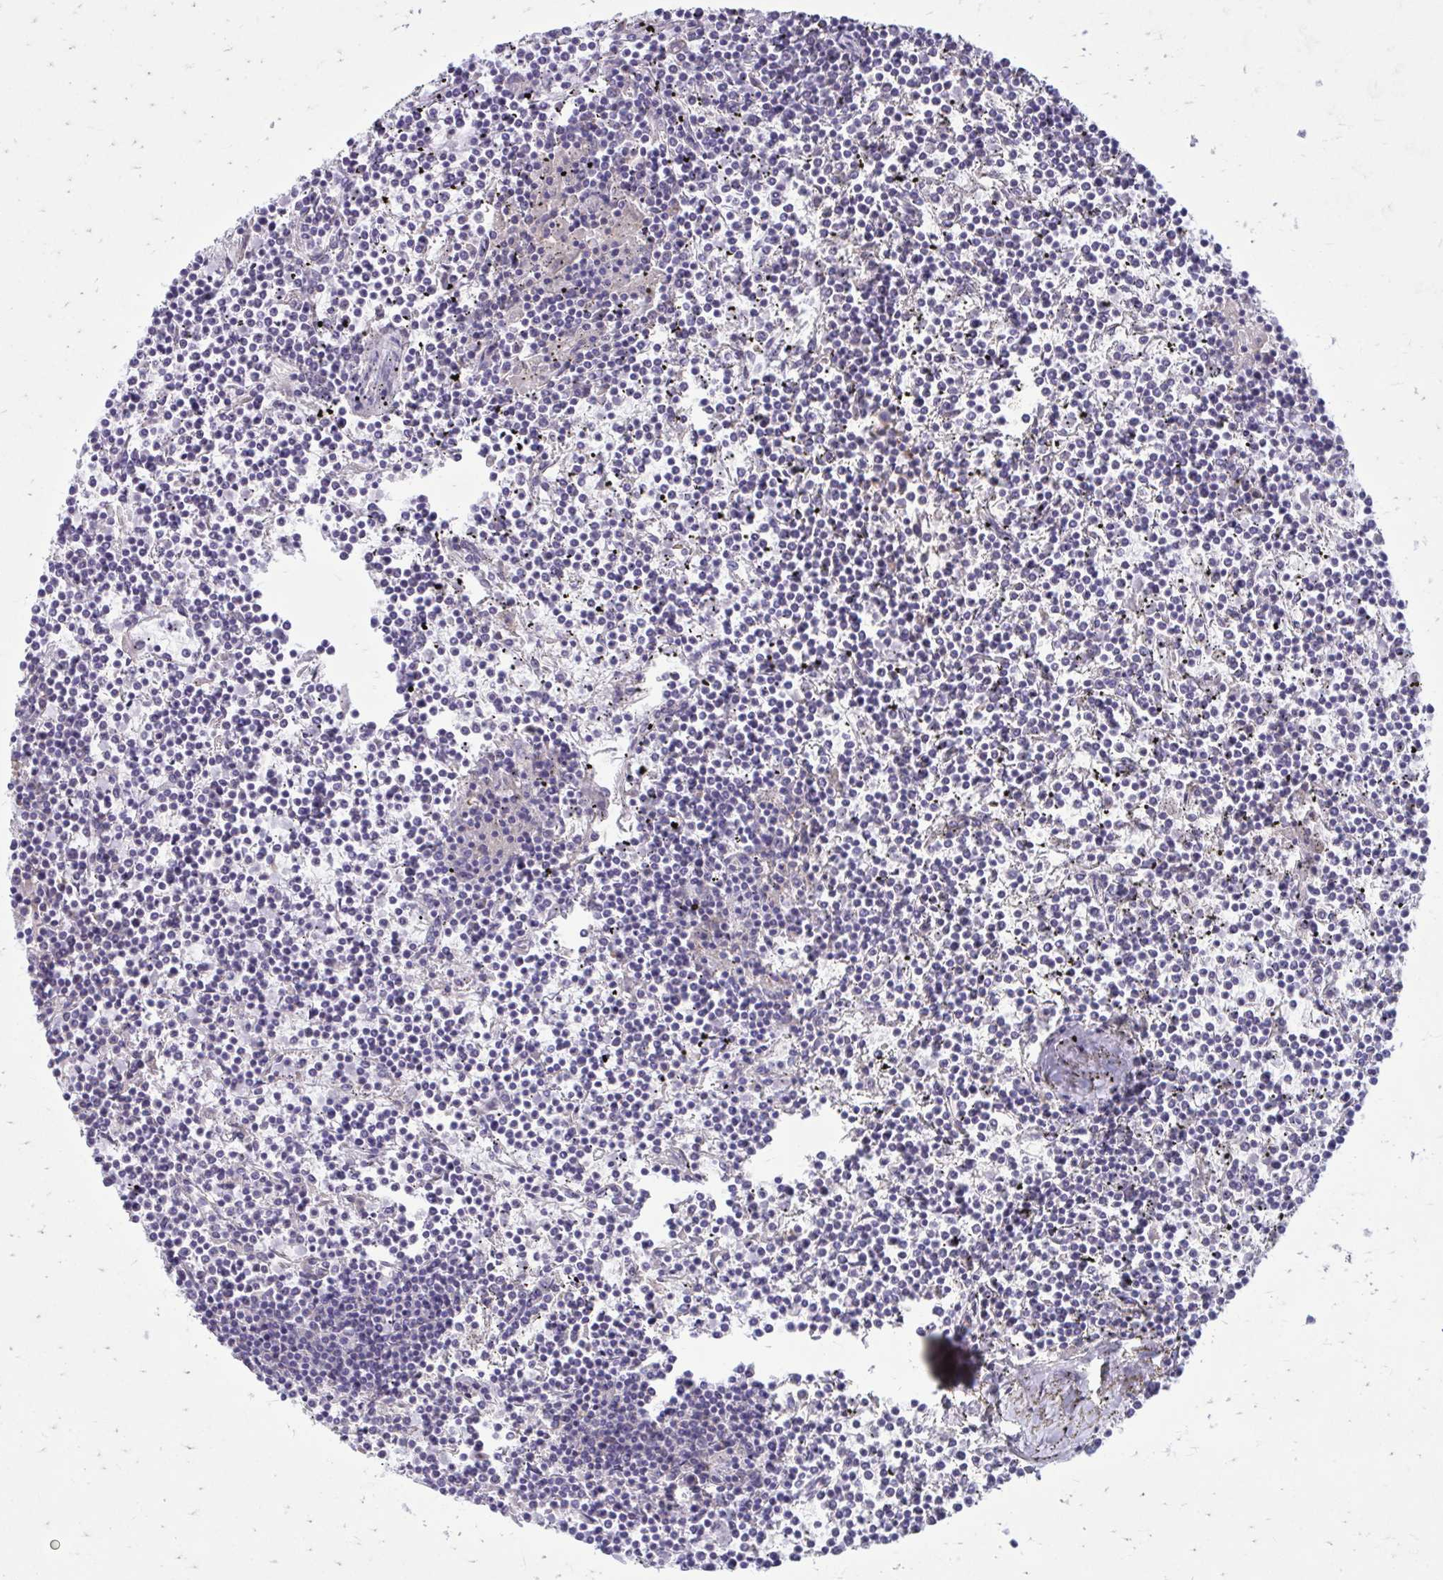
{"staining": {"intensity": "negative", "quantity": "none", "location": "none"}, "tissue": "lymphoma", "cell_type": "Tumor cells", "image_type": "cancer", "snomed": [{"axis": "morphology", "description": "Malignant lymphoma, non-Hodgkin's type, Low grade"}, {"axis": "topography", "description": "Spleen"}], "caption": "Immunohistochemistry (IHC) image of neoplastic tissue: human lymphoma stained with DAB reveals no significant protein positivity in tumor cells.", "gene": "CLTA", "patient": {"sex": "female", "age": 19}}